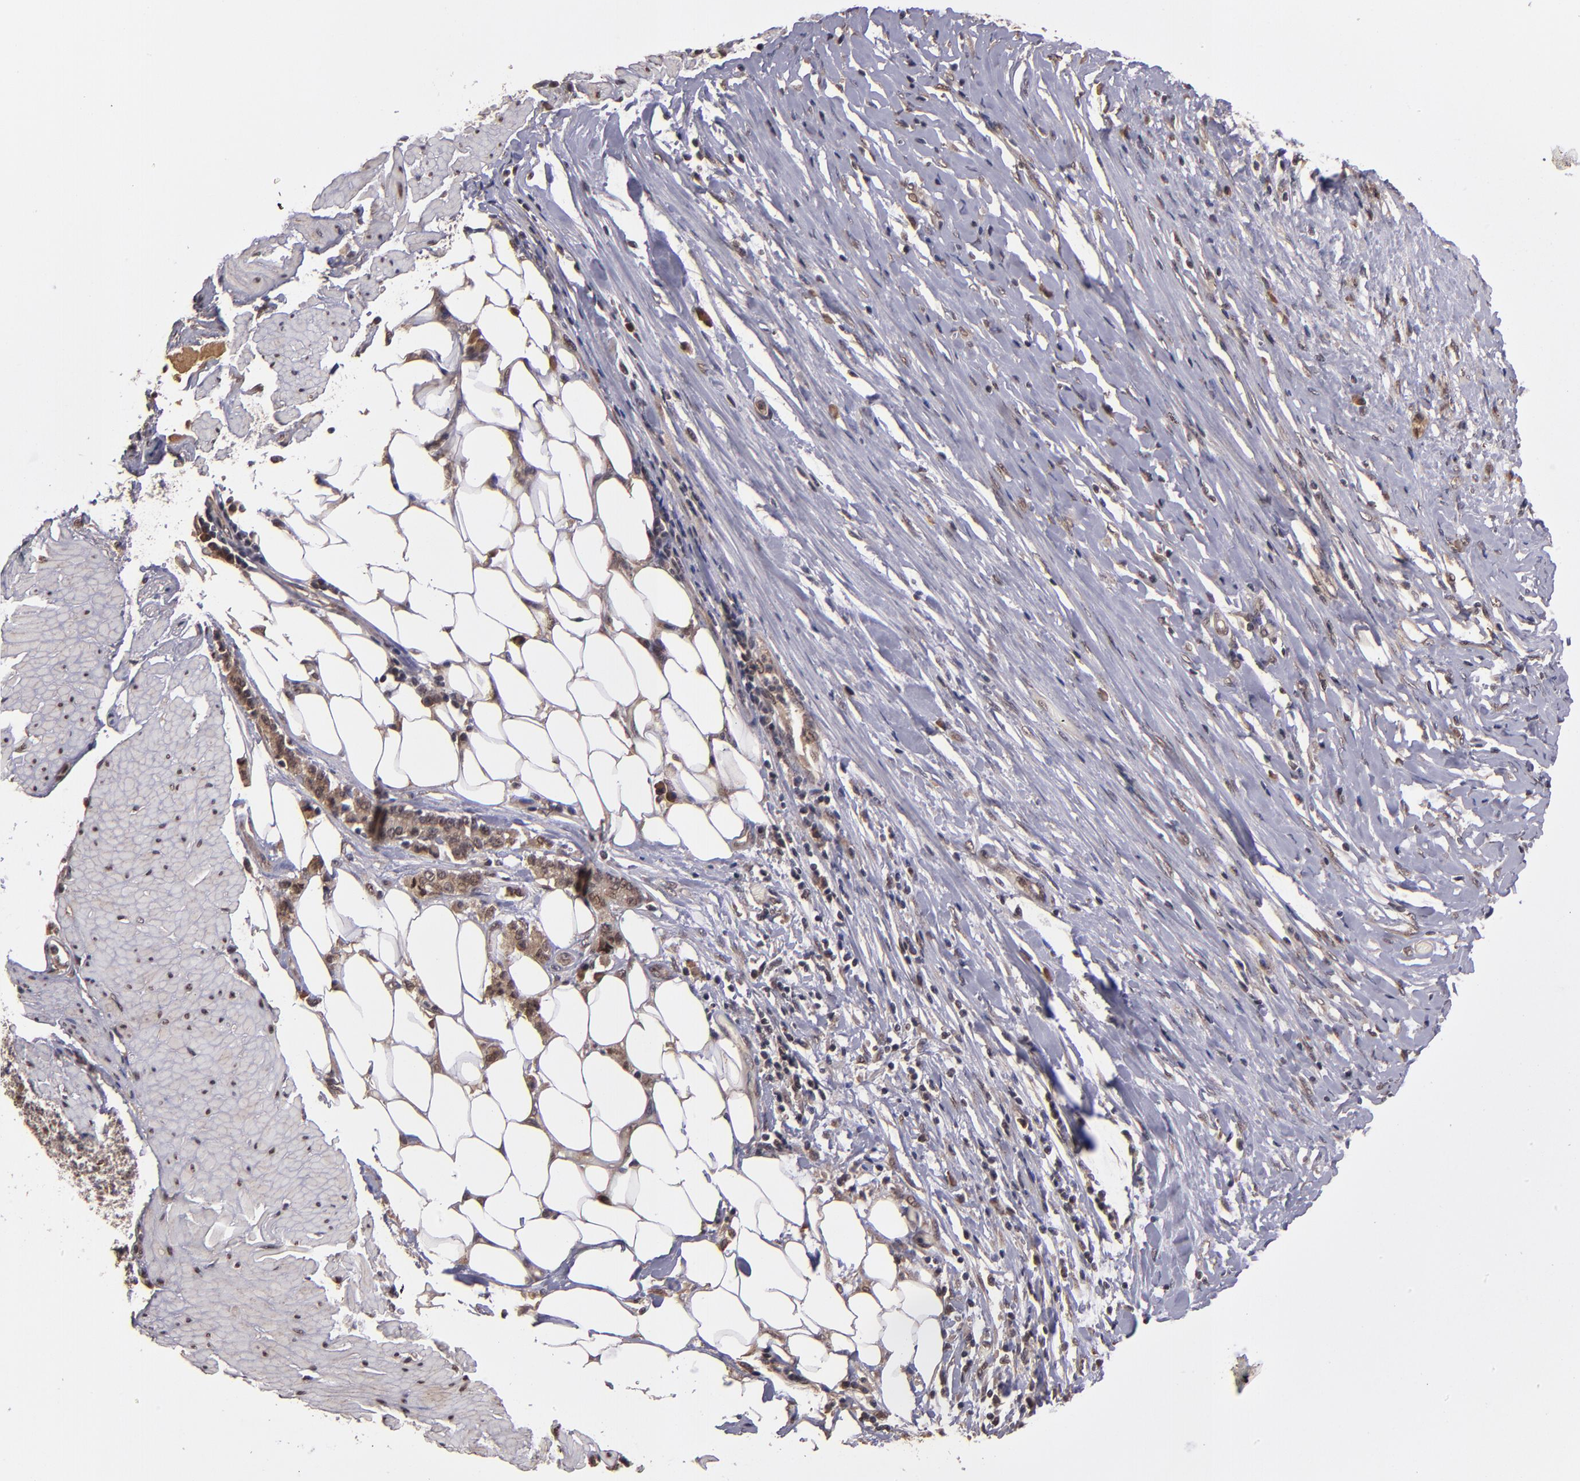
{"staining": {"intensity": "moderate", "quantity": ">75%", "location": "nuclear"}, "tissue": "stomach cancer", "cell_type": "Tumor cells", "image_type": "cancer", "snomed": [{"axis": "morphology", "description": "Adenocarcinoma, NOS"}, {"axis": "topography", "description": "Stomach, lower"}], "caption": "This photomicrograph shows immunohistochemistry (IHC) staining of human stomach cancer, with medium moderate nuclear staining in about >75% of tumor cells.", "gene": "ABHD12B", "patient": {"sex": "male", "age": 88}}